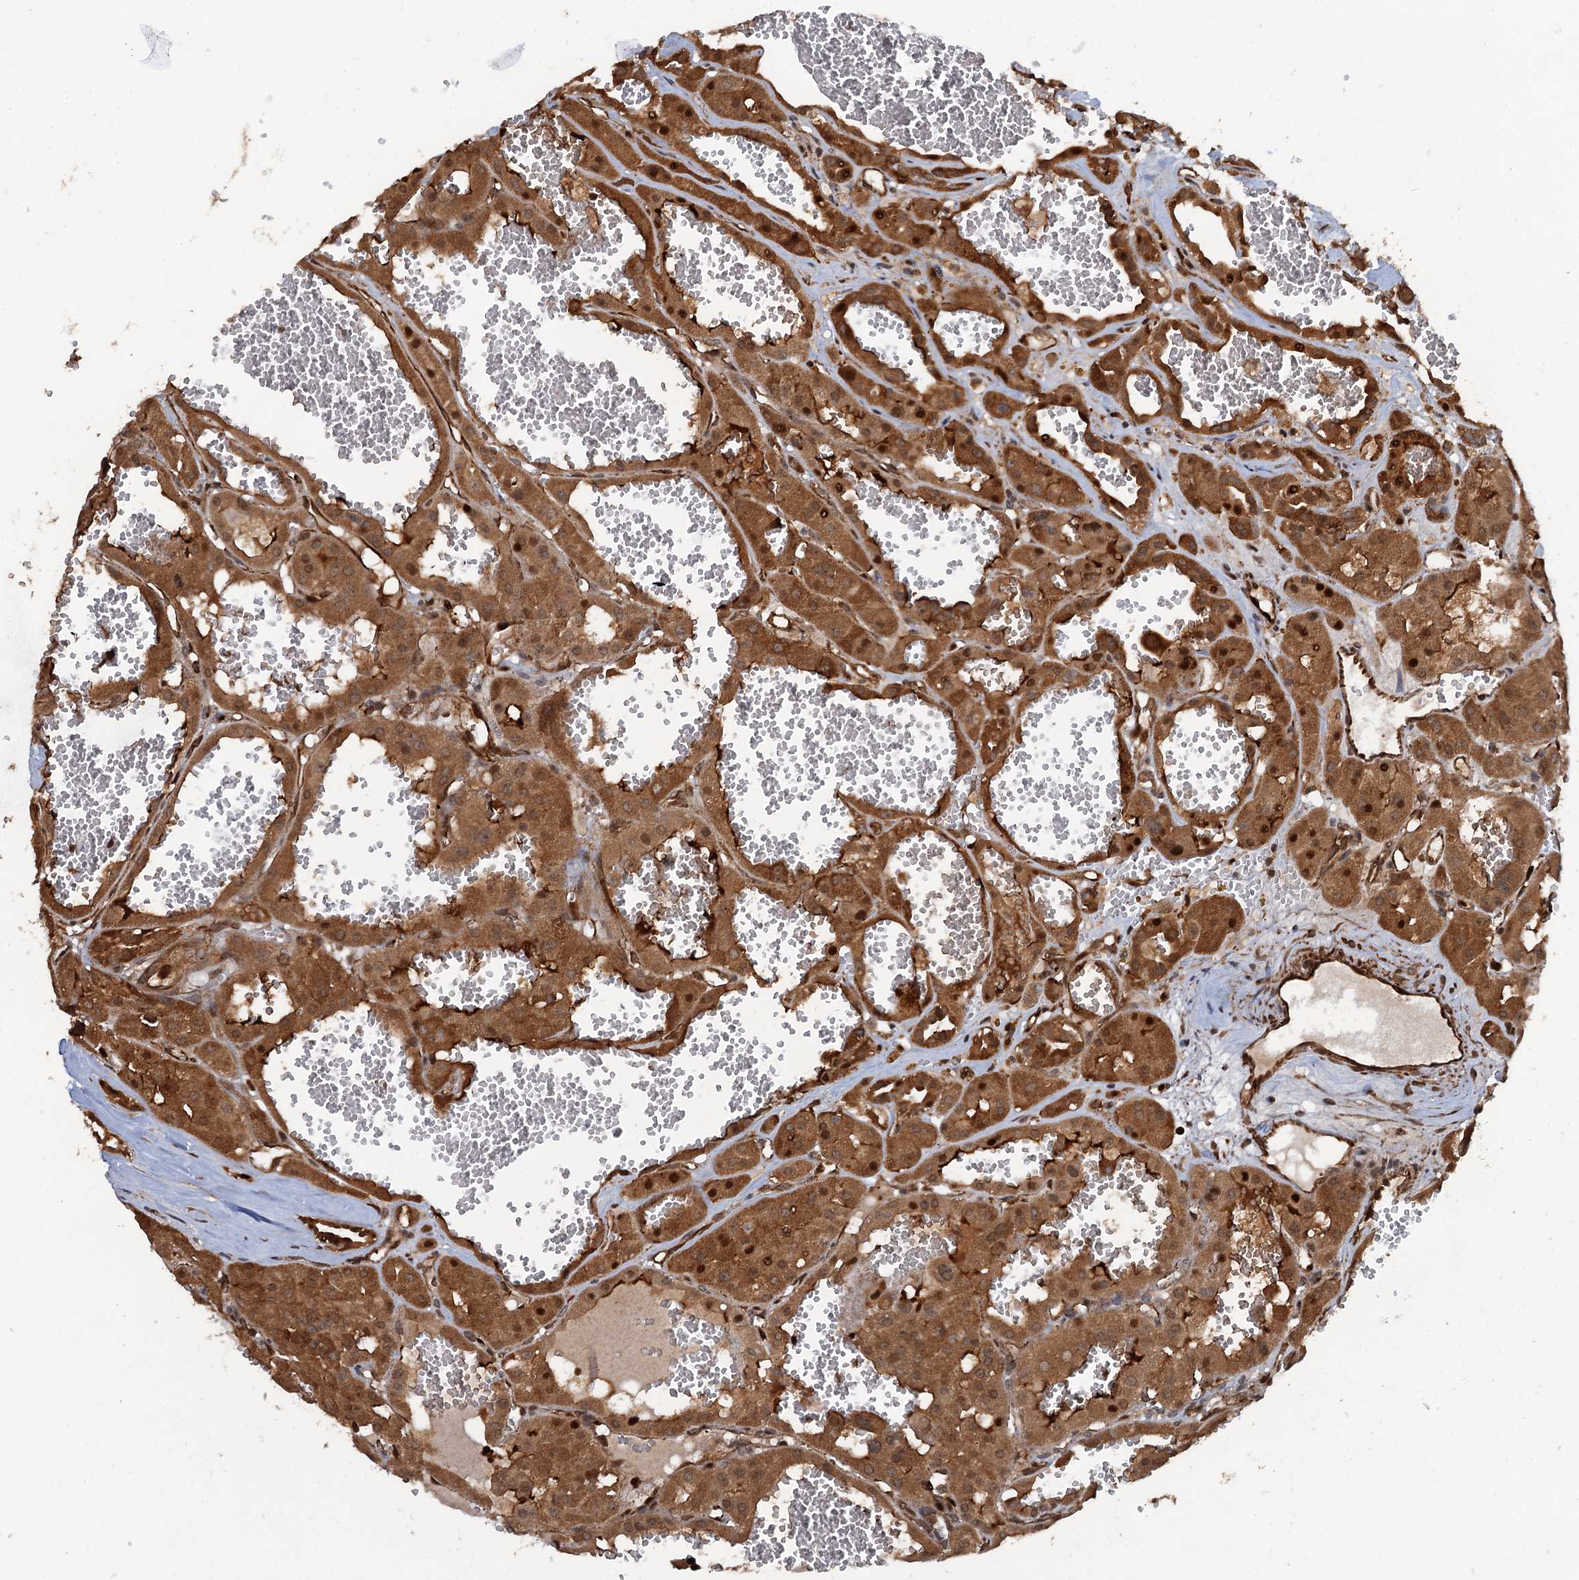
{"staining": {"intensity": "moderate", "quantity": ">75%", "location": "cytoplasmic/membranous,nuclear"}, "tissue": "renal cancer", "cell_type": "Tumor cells", "image_type": "cancer", "snomed": [{"axis": "morphology", "description": "Carcinoma, NOS"}, {"axis": "topography", "description": "Kidney"}], "caption": "Renal cancer was stained to show a protein in brown. There is medium levels of moderate cytoplasmic/membranous and nuclear staining in approximately >75% of tumor cells.", "gene": "SNRNP25", "patient": {"sex": "female", "age": 75}}